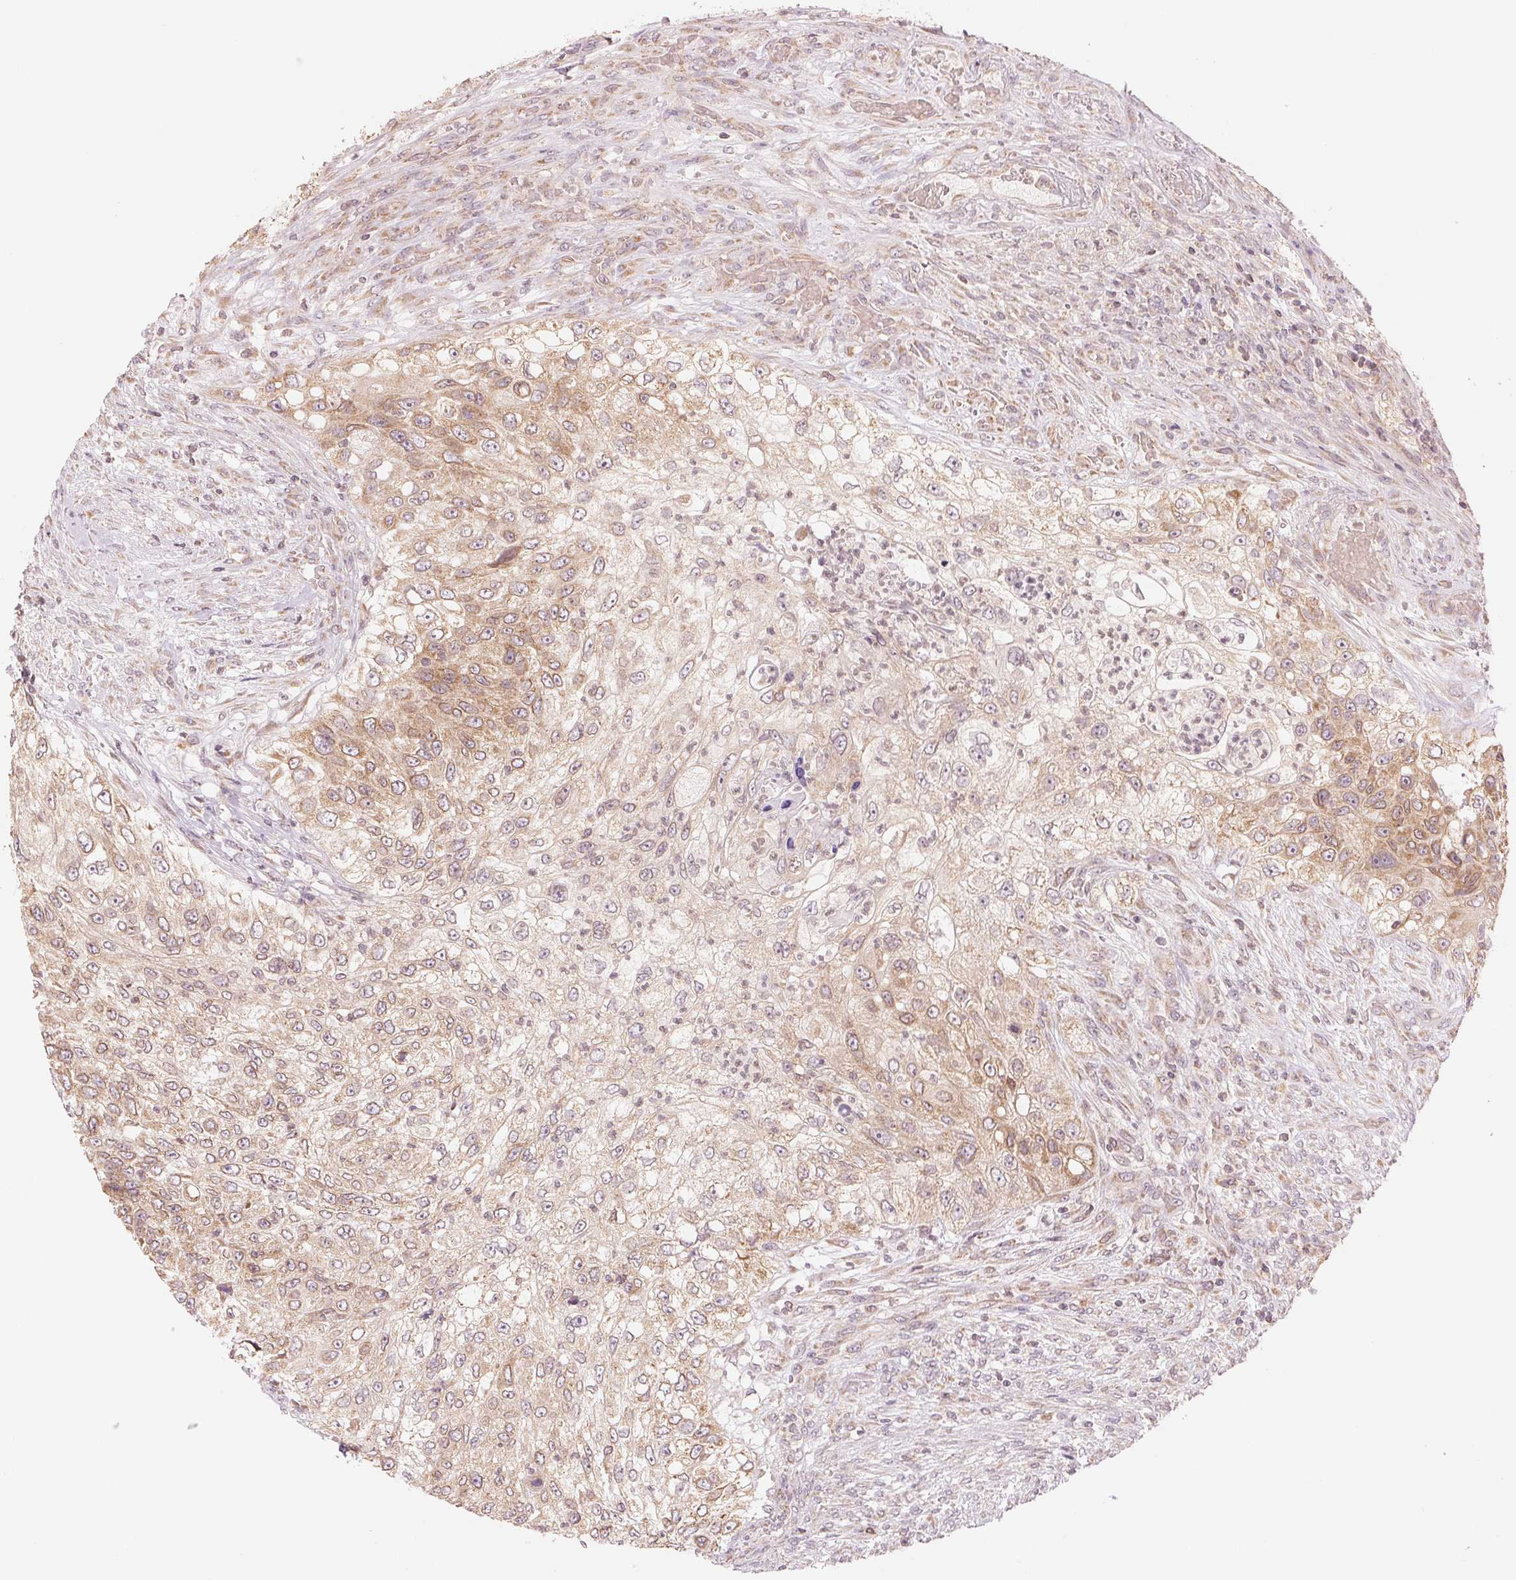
{"staining": {"intensity": "weak", "quantity": ">75%", "location": "cytoplasmic/membranous"}, "tissue": "urothelial cancer", "cell_type": "Tumor cells", "image_type": "cancer", "snomed": [{"axis": "morphology", "description": "Urothelial carcinoma, High grade"}, {"axis": "topography", "description": "Urinary bladder"}], "caption": "Tumor cells show weak cytoplasmic/membranous positivity in approximately >75% of cells in urothelial carcinoma (high-grade).", "gene": "TECR", "patient": {"sex": "female", "age": 60}}